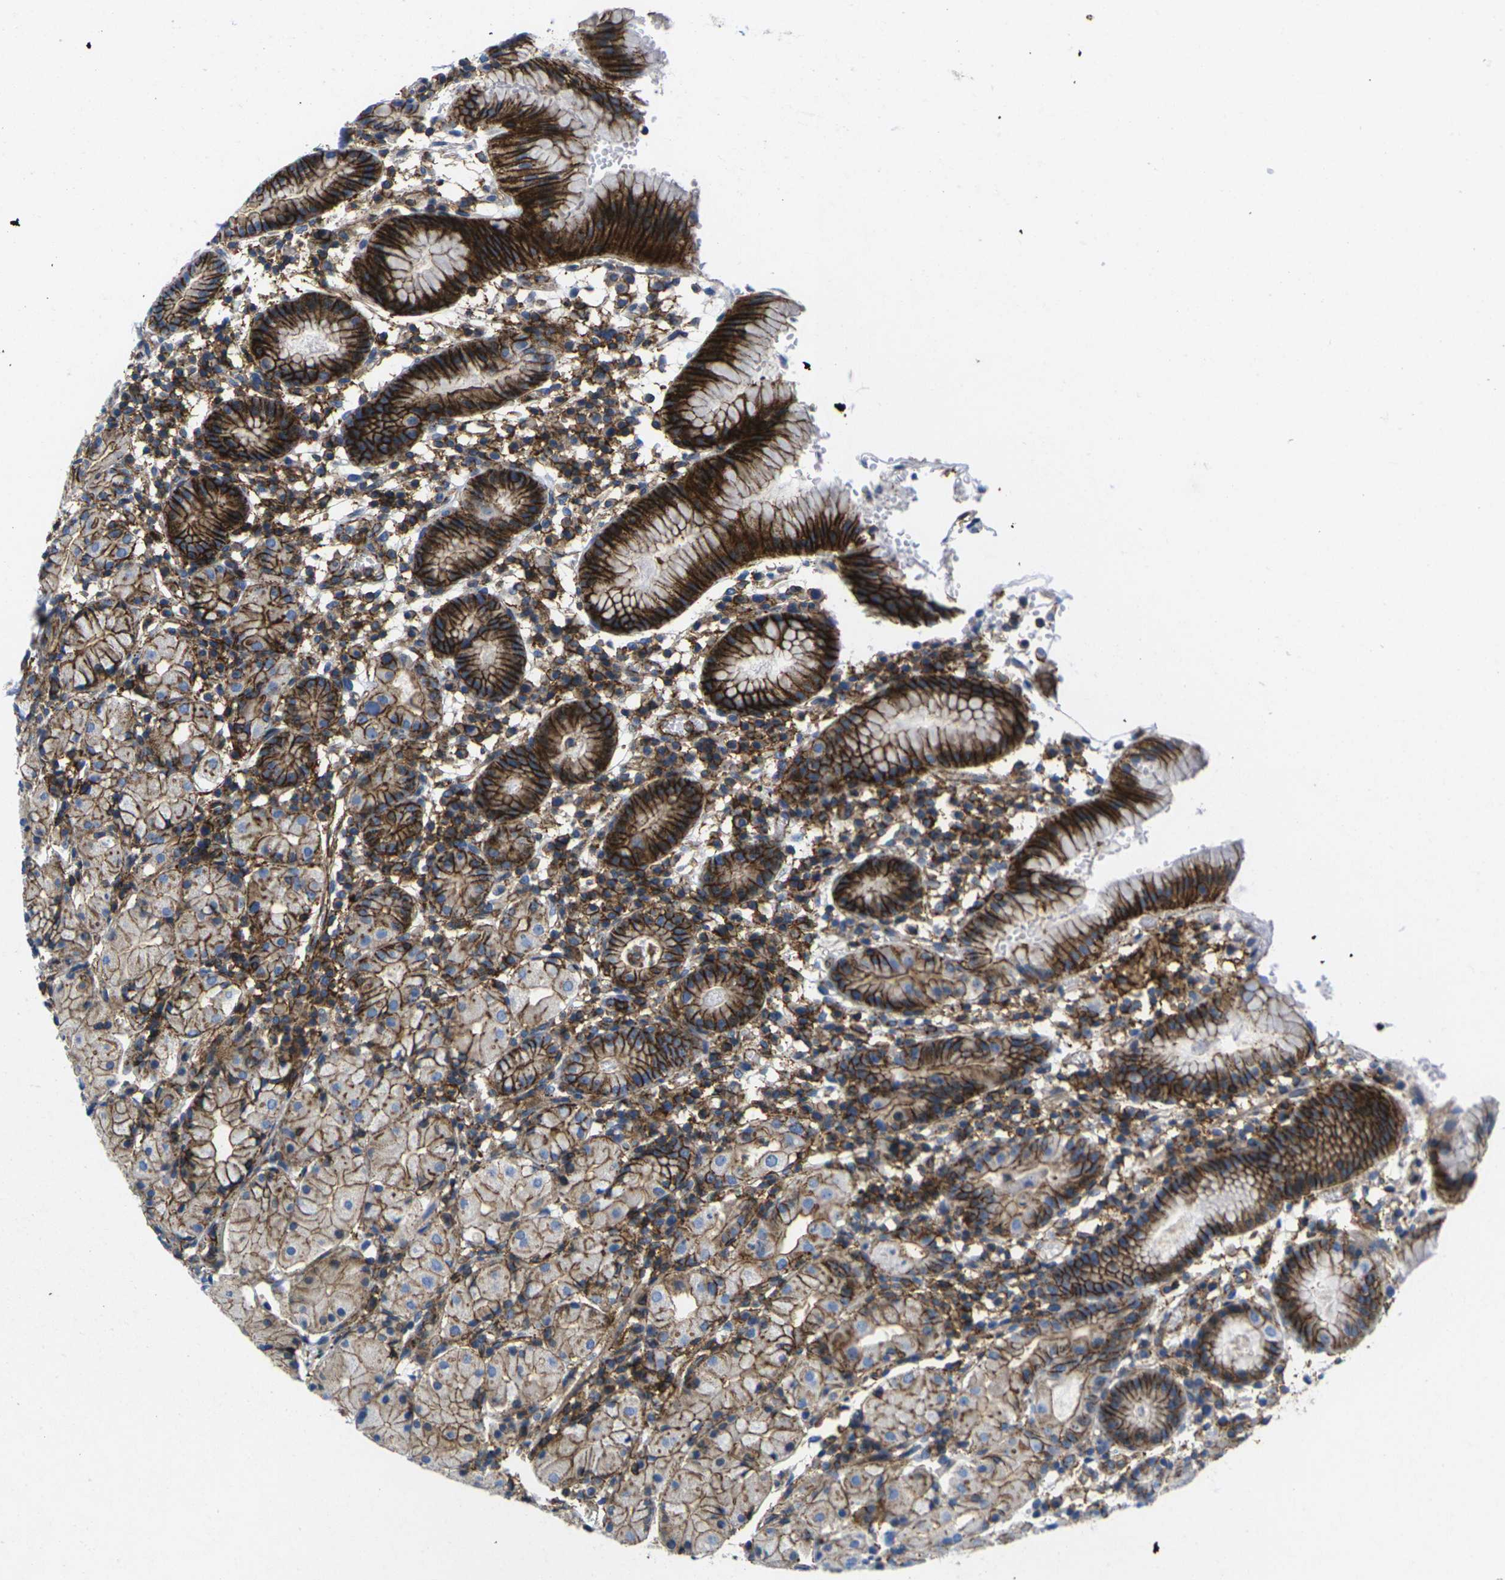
{"staining": {"intensity": "strong", "quantity": ">75%", "location": "cytoplasmic/membranous"}, "tissue": "stomach", "cell_type": "Glandular cells", "image_type": "normal", "snomed": [{"axis": "morphology", "description": "Normal tissue, NOS"}, {"axis": "topography", "description": "Stomach"}, {"axis": "topography", "description": "Stomach, lower"}], "caption": "Brown immunohistochemical staining in normal human stomach shows strong cytoplasmic/membranous expression in about >75% of glandular cells. (DAB (3,3'-diaminobenzidine) = brown stain, brightfield microscopy at high magnification).", "gene": "IQGAP1", "patient": {"sex": "female", "age": 75}}